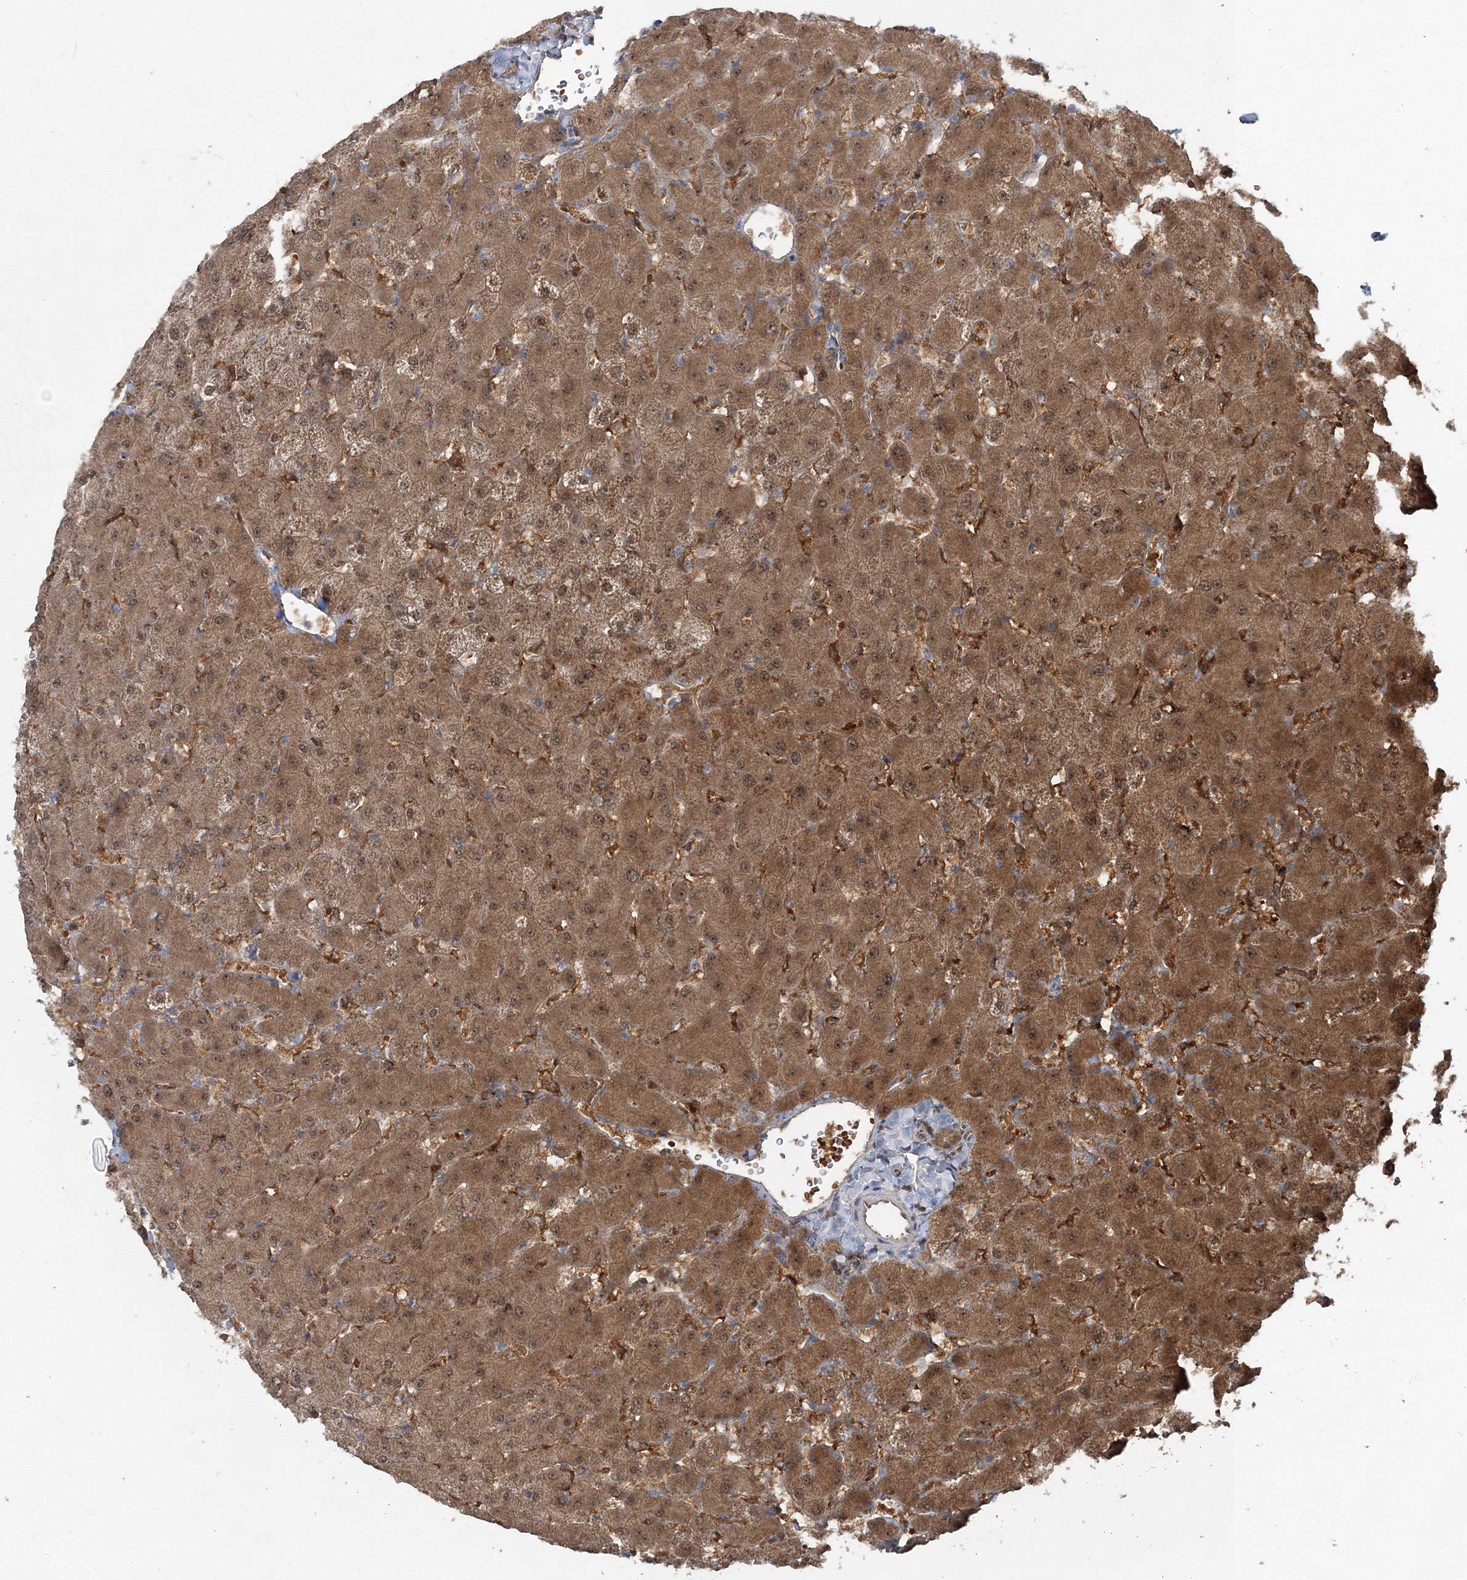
{"staining": {"intensity": "weak", "quantity": ">75%", "location": "cytoplasmic/membranous"}, "tissue": "liver", "cell_type": "Cholangiocytes", "image_type": "normal", "snomed": [{"axis": "morphology", "description": "Normal tissue, NOS"}, {"axis": "topography", "description": "Liver"}], "caption": "About >75% of cholangiocytes in unremarkable liver demonstrate weak cytoplasmic/membranous protein positivity as visualized by brown immunohistochemical staining.", "gene": "PCBD2", "patient": {"sex": "female", "age": 63}}